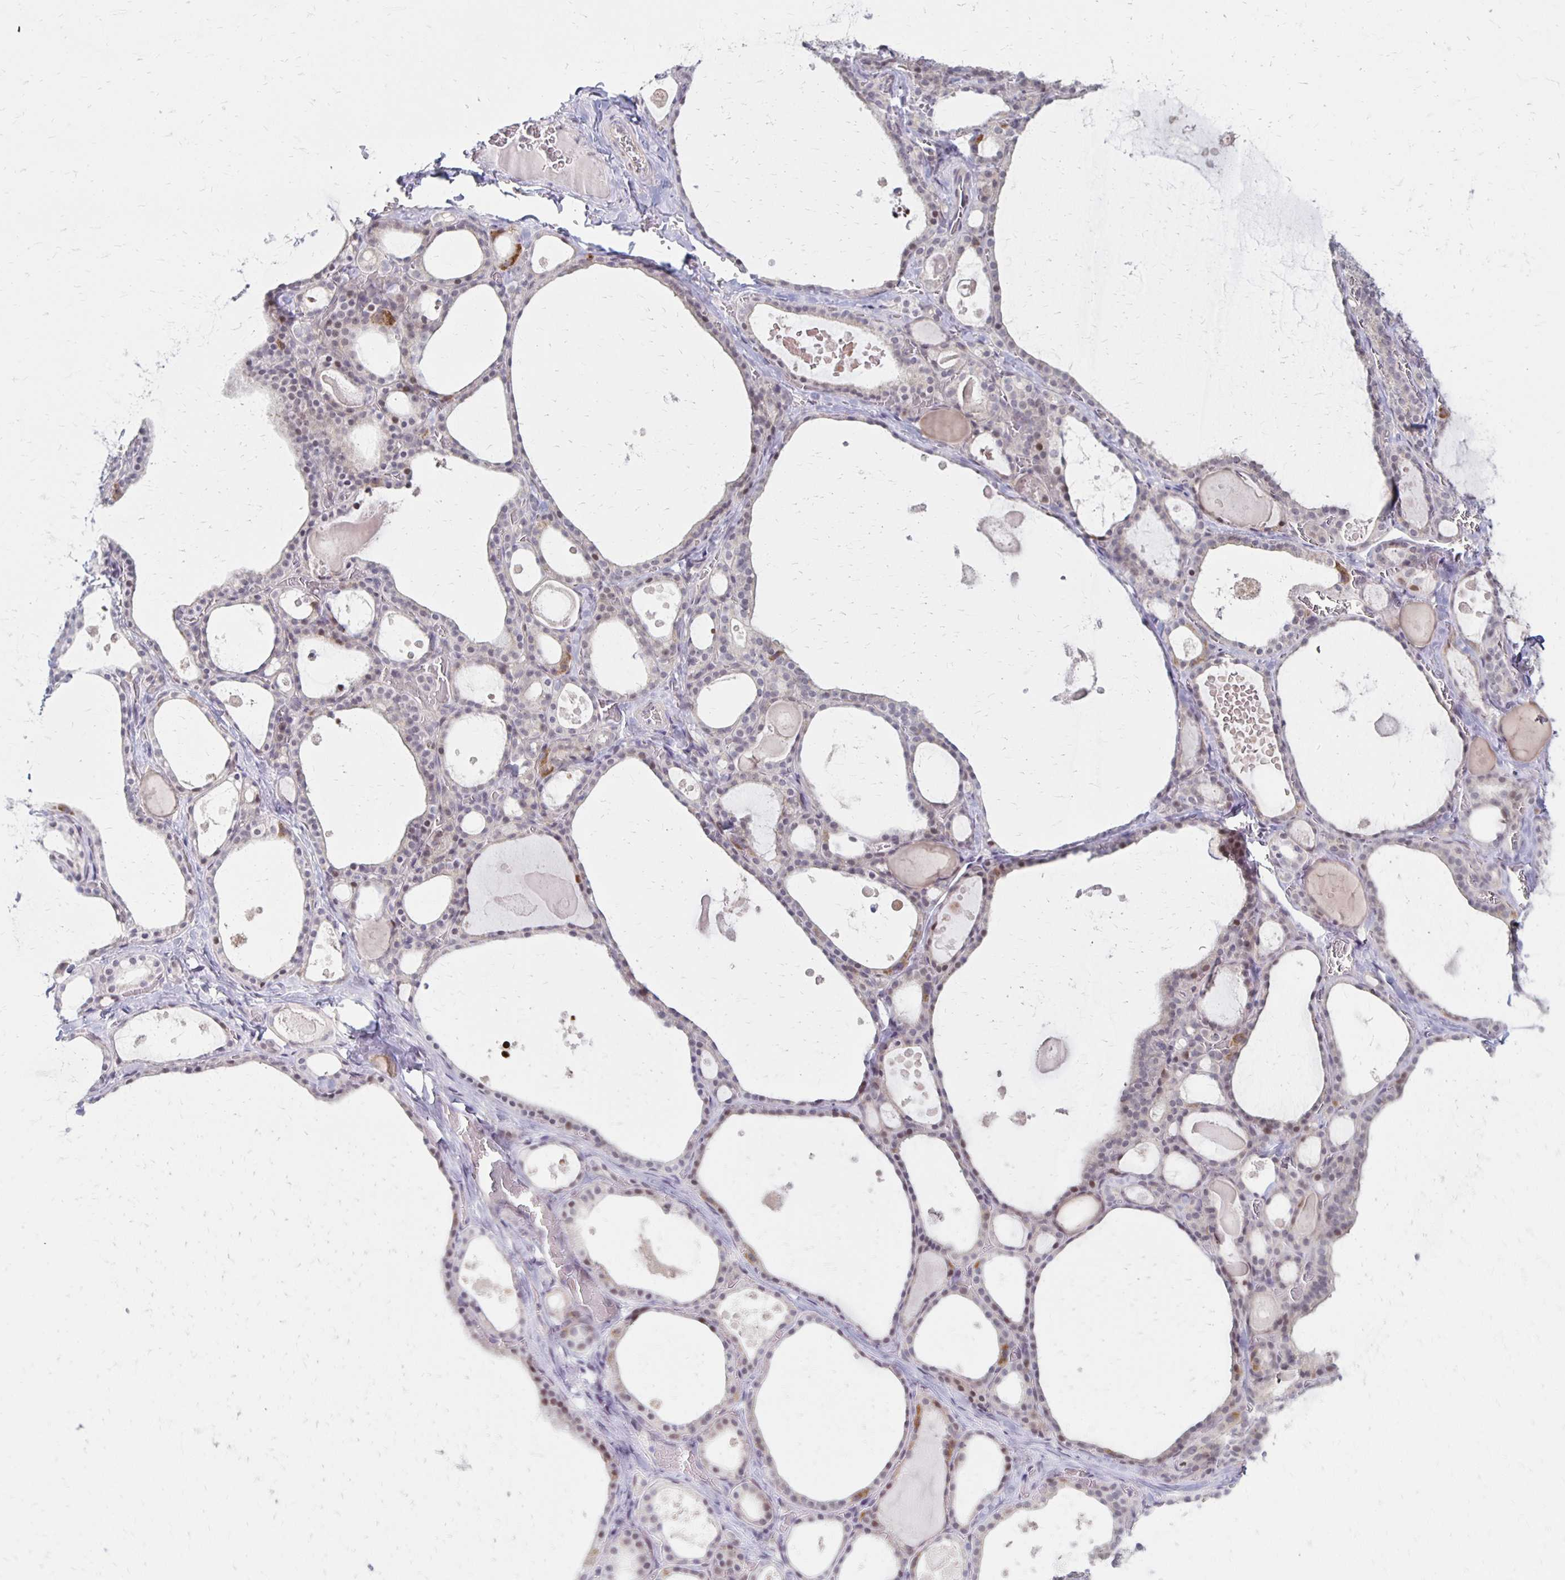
{"staining": {"intensity": "negative", "quantity": "none", "location": "none"}, "tissue": "thyroid gland", "cell_type": "Glandular cells", "image_type": "normal", "snomed": [{"axis": "morphology", "description": "Normal tissue, NOS"}, {"axis": "topography", "description": "Thyroid gland"}], "caption": "This histopathology image is of benign thyroid gland stained with immunohistochemistry to label a protein in brown with the nuclei are counter-stained blue. There is no positivity in glandular cells.", "gene": "DAGLA", "patient": {"sex": "male", "age": 56}}